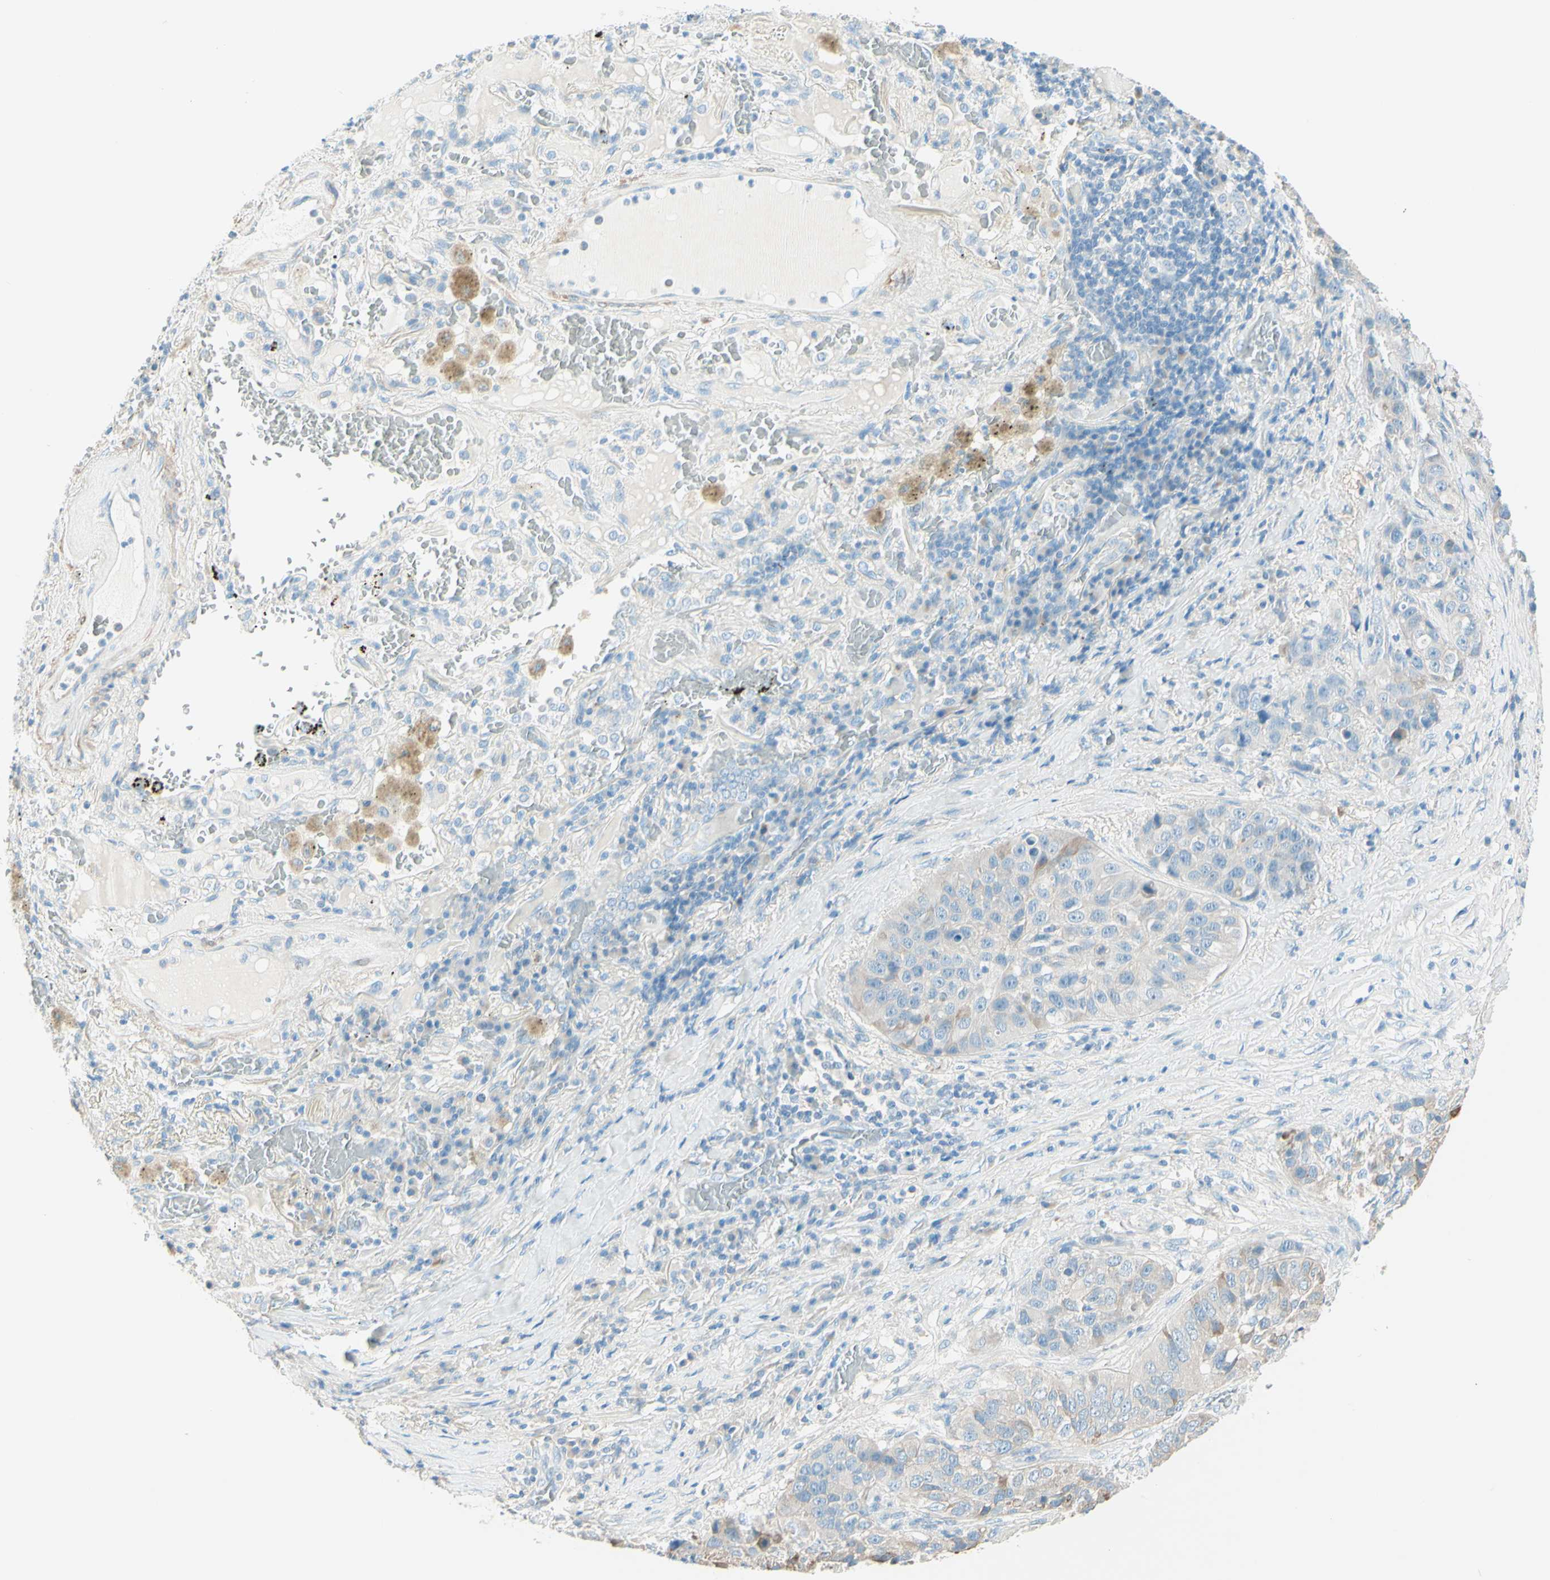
{"staining": {"intensity": "weak", "quantity": "<25%", "location": "cytoplasmic/membranous"}, "tissue": "lung cancer", "cell_type": "Tumor cells", "image_type": "cancer", "snomed": [{"axis": "morphology", "description": "Squamous cell carcinoma, NOS"}, {"axis": "topography", "description": "Lung"}], "caption": "This is a histopathology image of immunohistochemistry (IHC) staining of lung cancer (squamous cell carcinoma), which shows no expression in tumor cells.", "gene": "NCBP2L", "patient": {"sex": "male", "age": 57}}